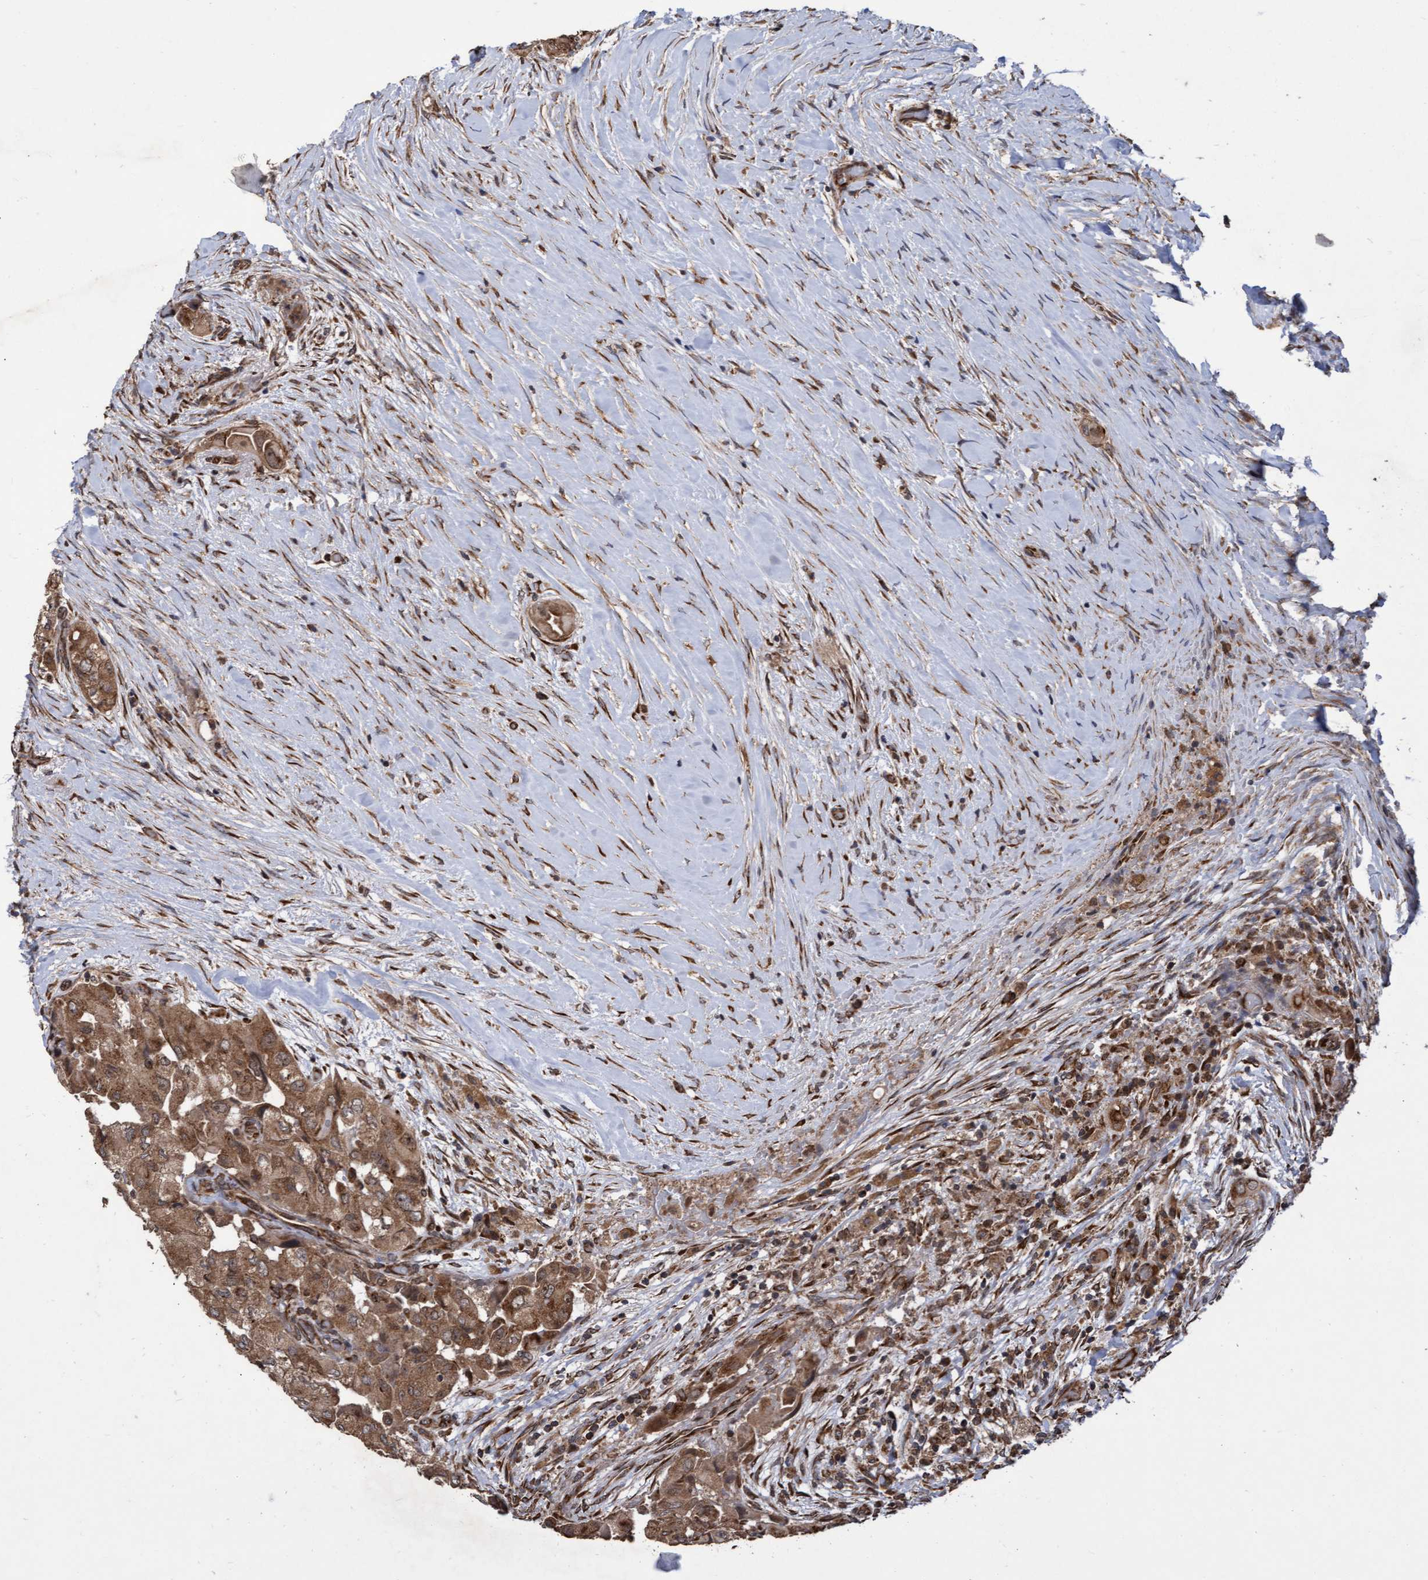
{"staining": {"intensity": "moderate", "quantity": ">75%", "location": "cytoplasmic/membranous"}, "tissue": "thyroid cancer", "cell_type": "Tumor cells", "image_type": "cancer", "snomed": [{"axis": "morphology", "description": "Papillary adenocarcinoma, NOS"}, {"axis": "topography", "description": "Thyroid gland"}], "caption": "Immunohistochemical staining of human thyroid cancer (papillary adenocarcinoma) demonstrates moderate cytoplasmic/membranous protein positivity in about >75% of tumor cells.", "gene": "ABCF2", "patient": {"sex": "female", "age": 59}}